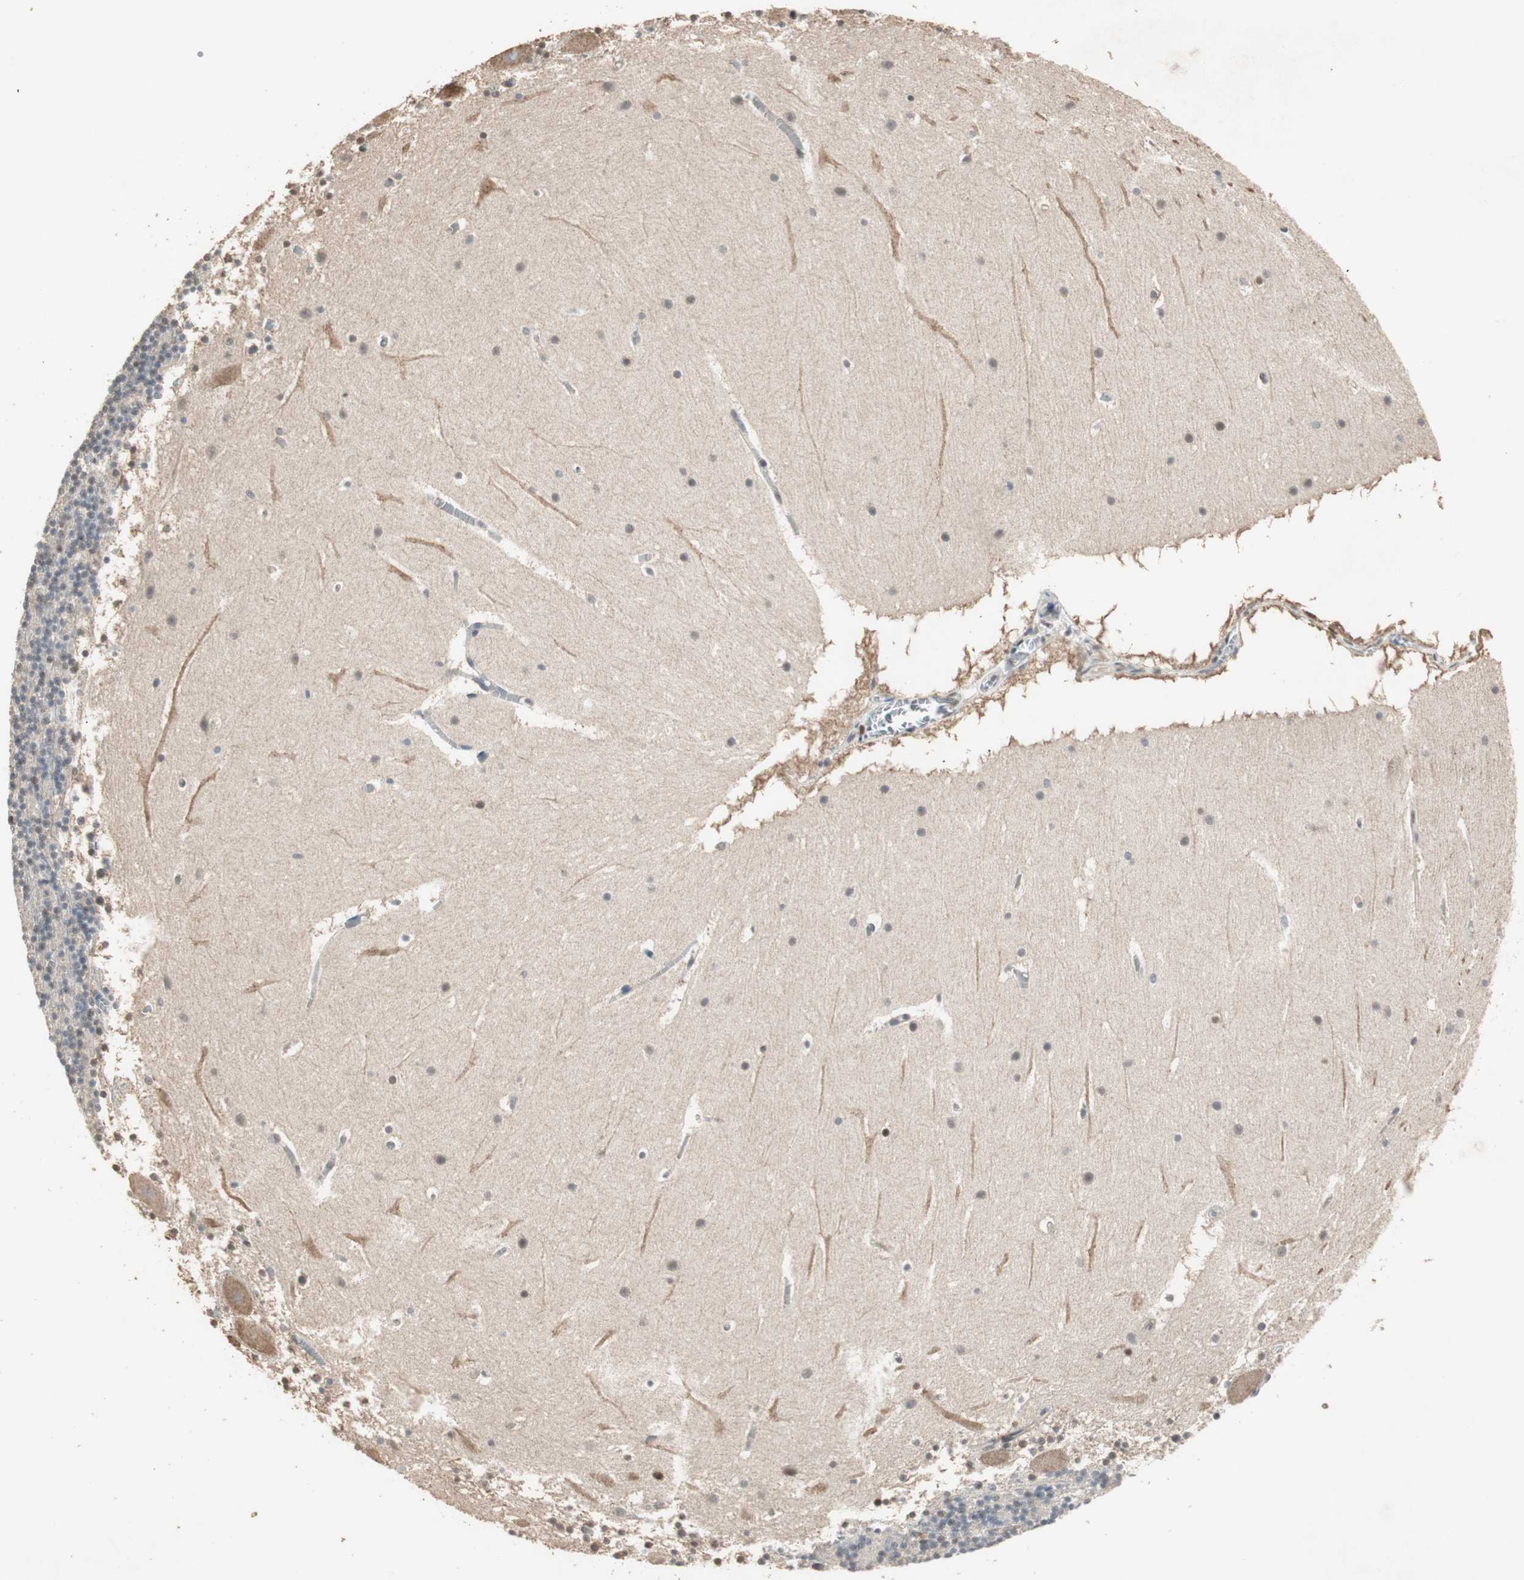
{"staining": {"intensity": "strong", "quantity": "<25%", "location": "nuclear"}, "tissue": "cerebellum", "cell_type": "Cells in granular layer", "image_type": "normal", "snomed": [{"axis": "morphology", "description": "Normal tissue, NOS"}, {"axis": "topography", "description": "Cerebellum"}], "caption": "Cells in granular layer display strong nuclear expression in about <25% of cells in normal cerebellum.", "gene": "ZHX2", "patient": {"sex": "male", "age": 45}}